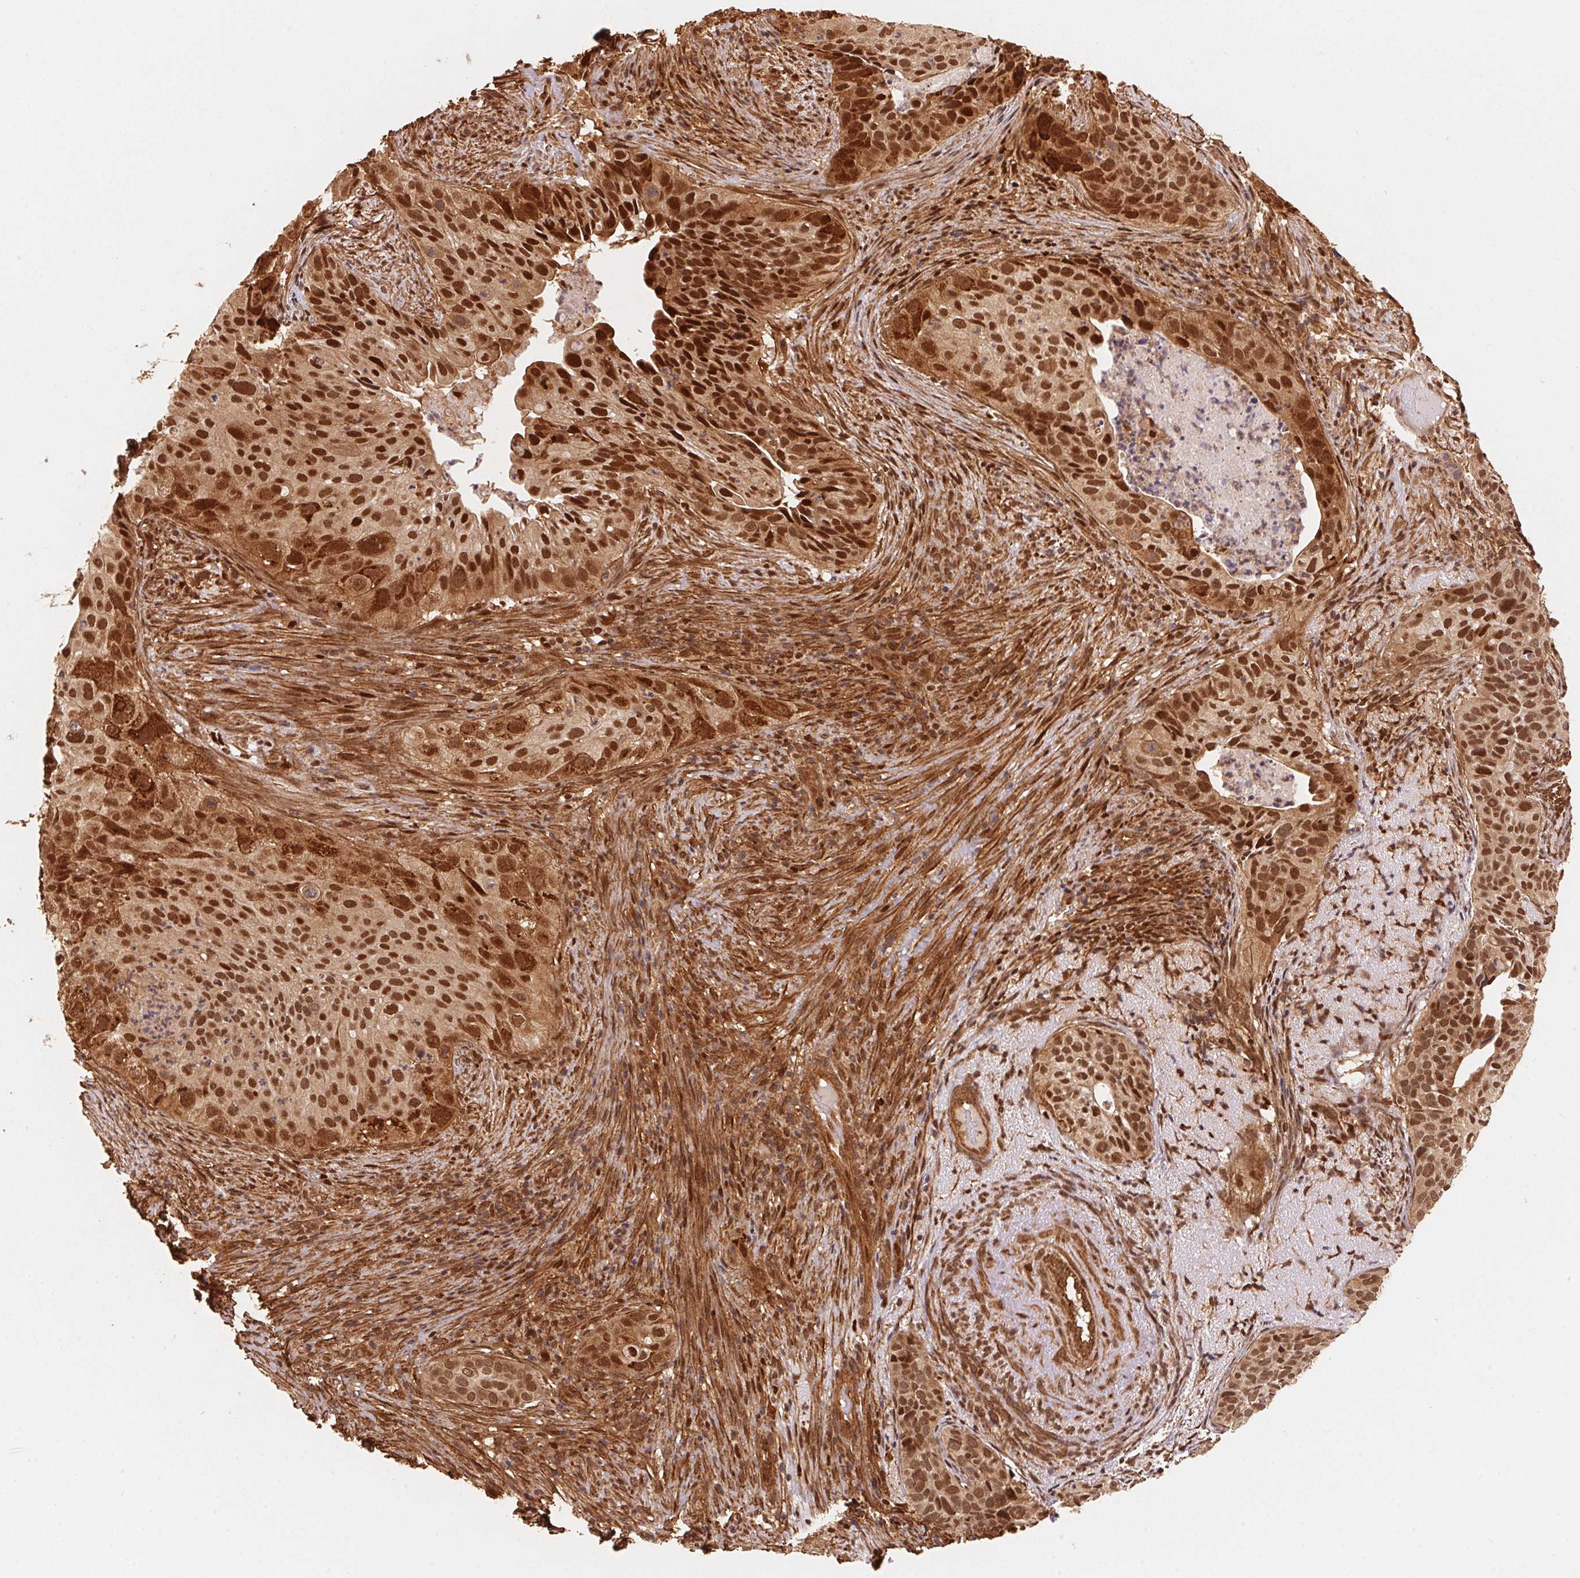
{"staining": {"intensity": "strong", "quantity": ">75%", "location": "cytoplasmic/membranous,nuclear"}, "tissue": "cervical cancer", "cell_type": "Tumor cells", "image_type": "cancer", "snomed": [{"axis": "morphology", "description": "Squamous cell carcinoma, NOS"}, {"axis": "topography", "description": "Cervix"}], "caption": "High-power microscopy captured an IHC micrograph of cervical squamous cell carcinoma, revealing strong cytoplasmic/membranous and nuclear staining in about >75% of tumor cells. (IHC, brightfield microscopy, high magnification).", "gene": "TNIP2", "patient": {"sex": "female", "age": 38}}